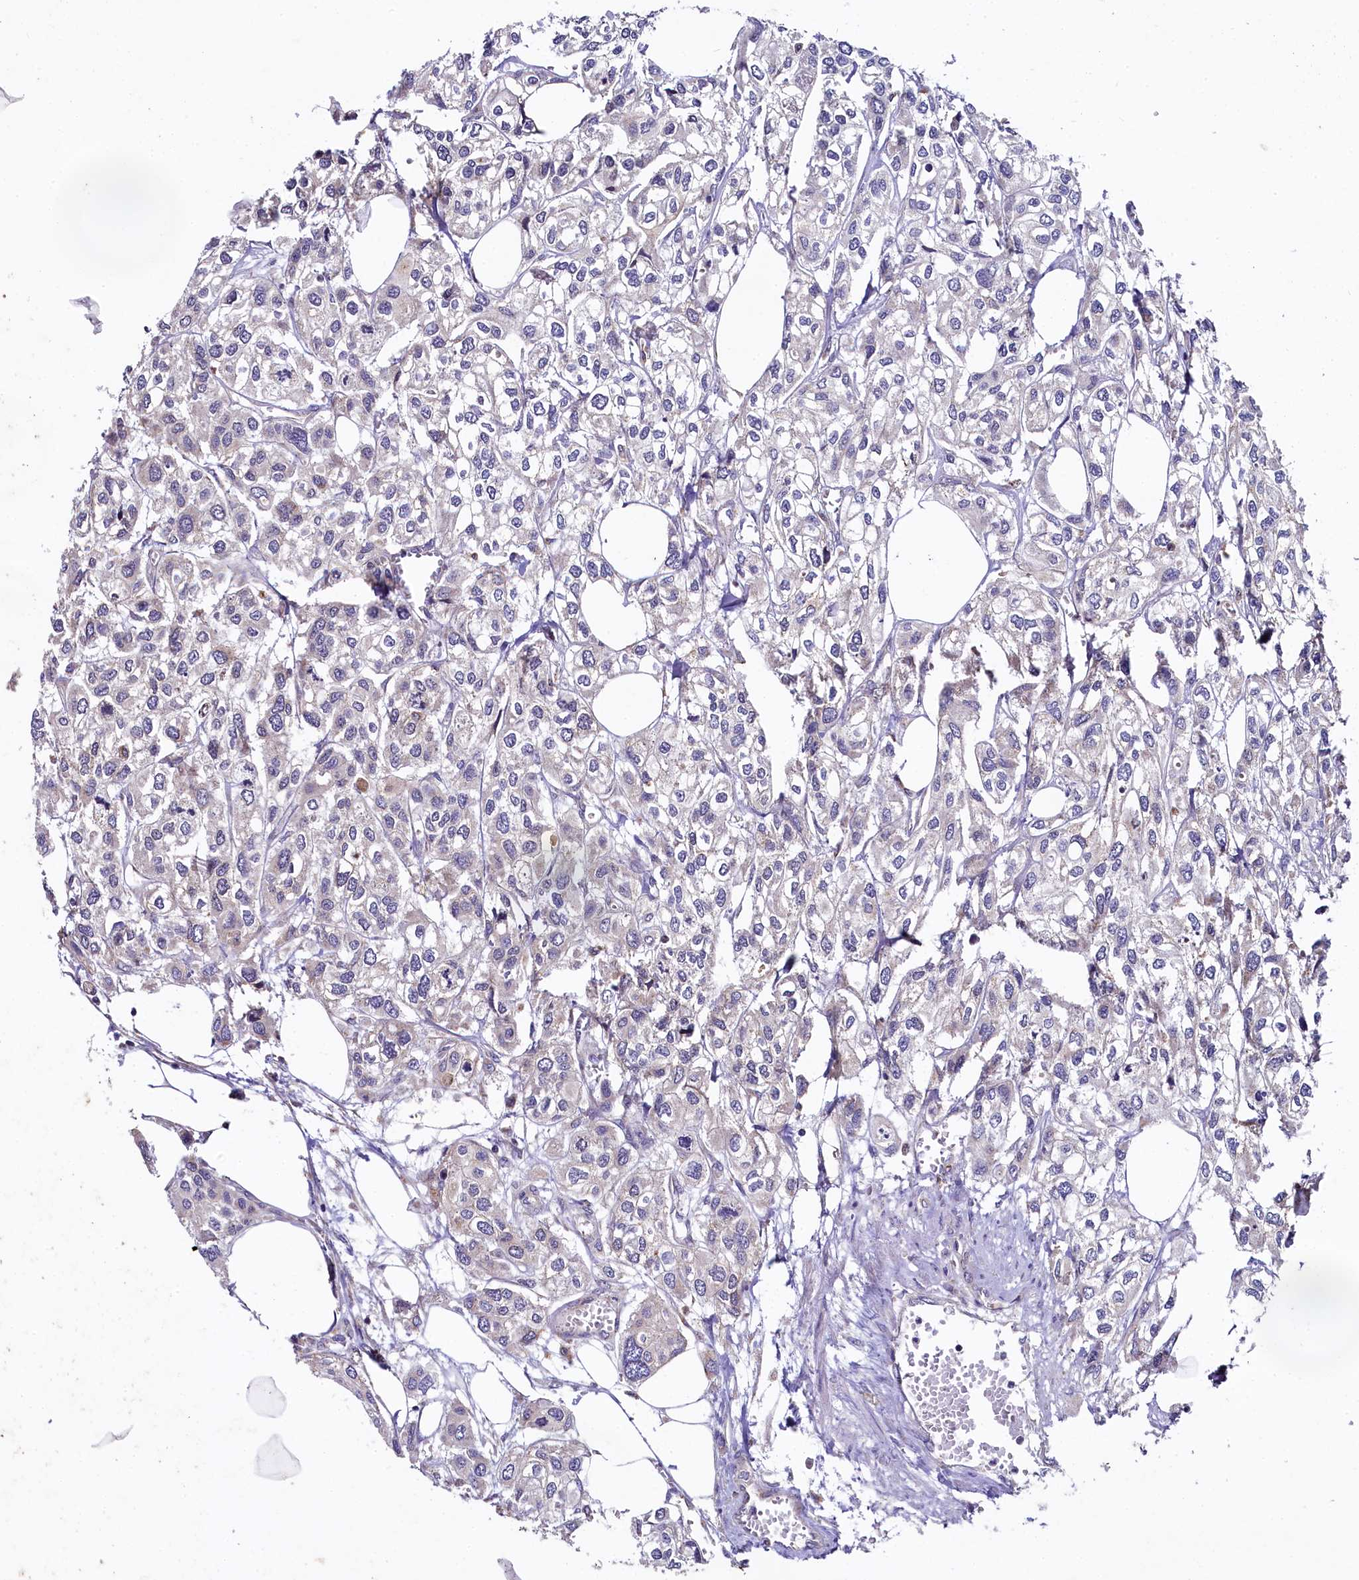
{"staining": {"intensity": "negative", "quantity": "none", "location": "none"}, "tissue": "urothelial cancer", "cell_type": "Tumor cells", "image_type": "cancer", "snomed": [{"axis": "morphology", "description": "Urothelial carcinoma, High grade"}, {"axis": "topography", "description": "Urinary bladder"}], "caption": "Immunohistochemical staining of human urothelial carcinoma (high-grade) shows no significant positivity in tumor cells.", "gene": "SPINK9", "patient": {"sex": "male", "age": 67}}